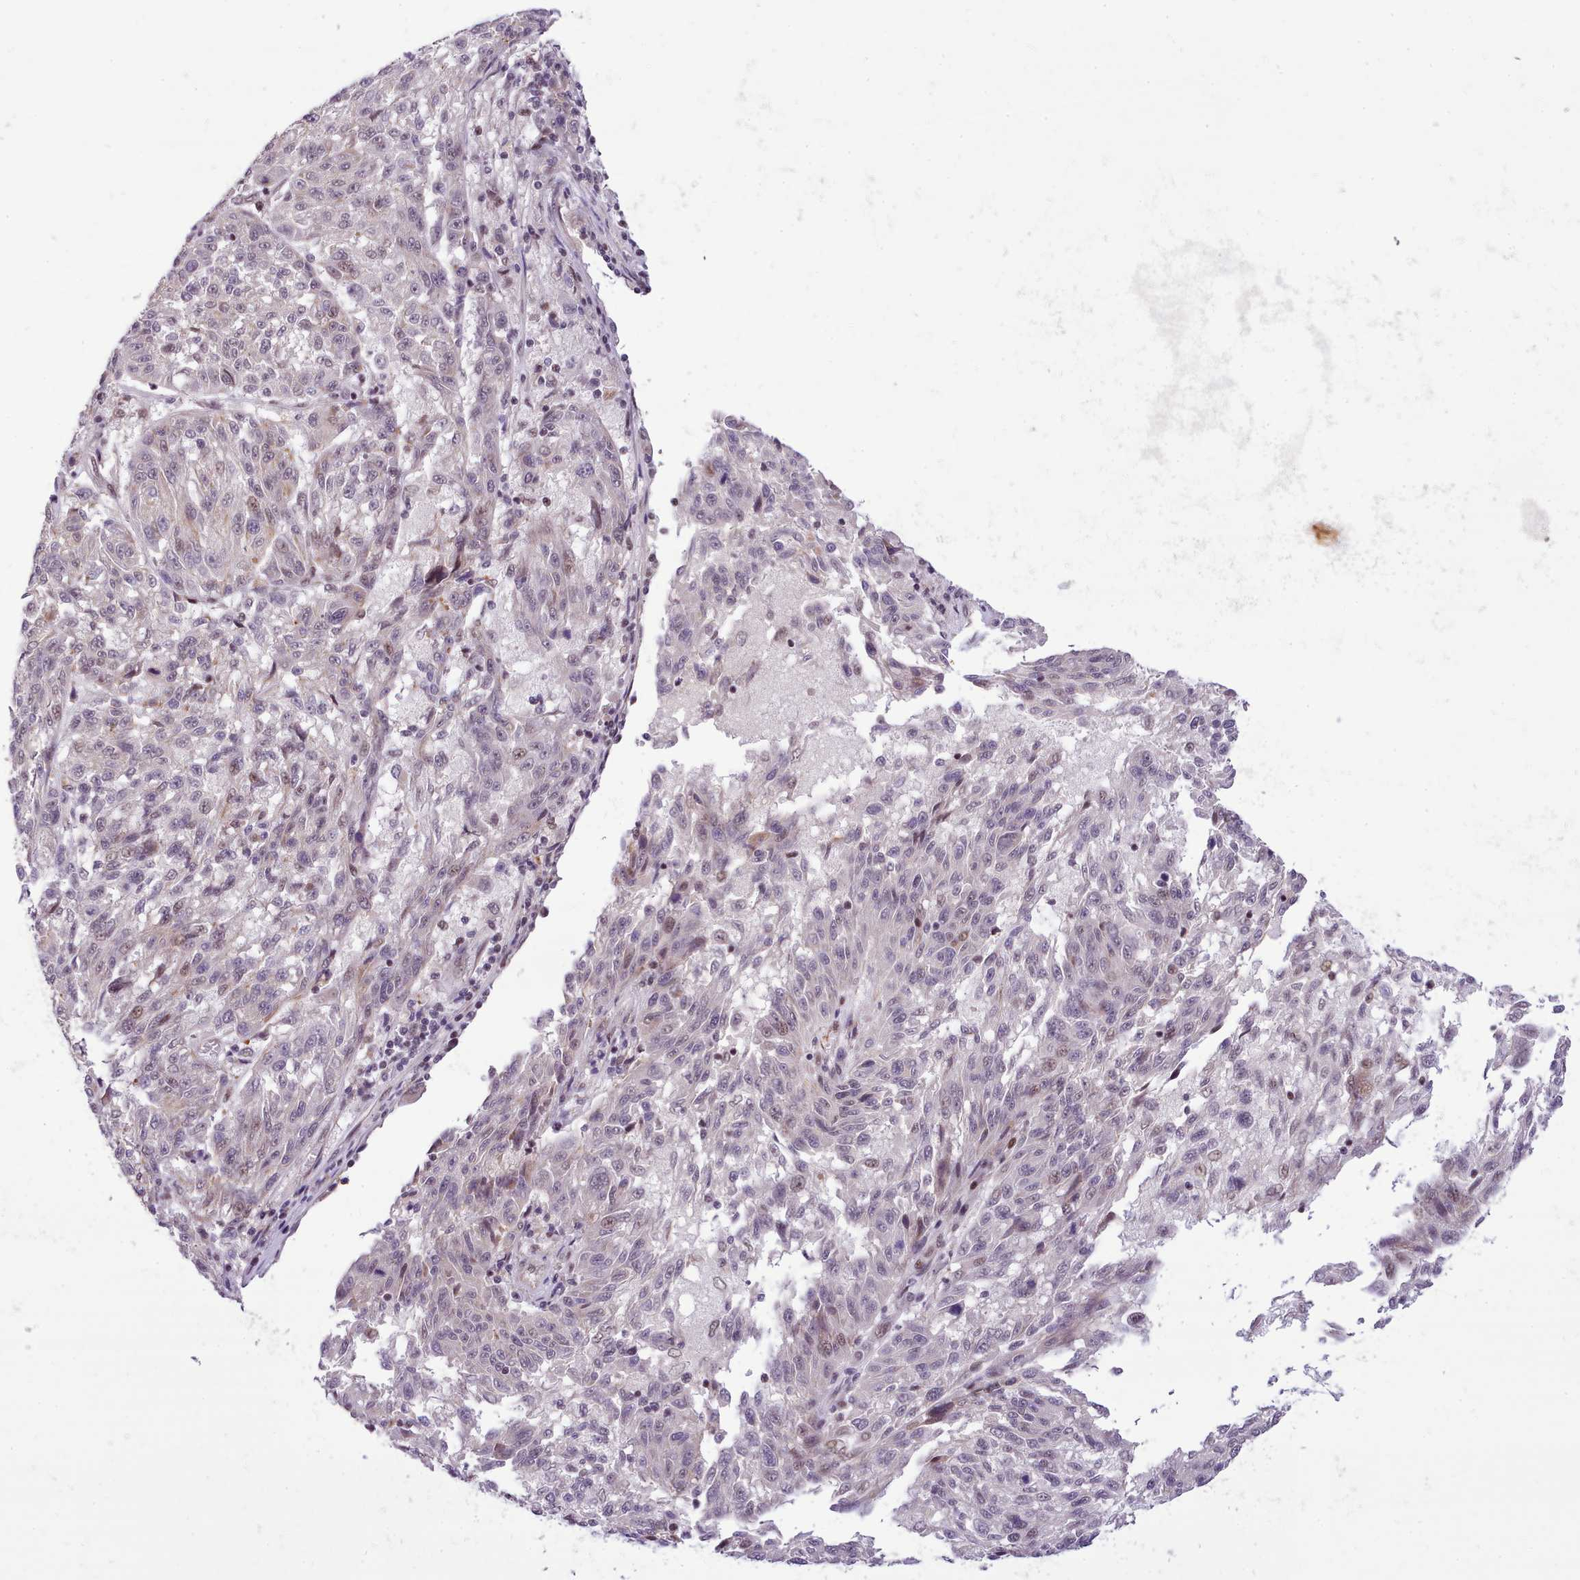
{"staining": {"intensity": "moderate", "quantity": "<25%", "location": "cytoplasmic/membranous,nuclear"}, "tissue": "melanoma", "cell_type": "Tumor cells", "image_type": "cancer", "snomed": [{"axis": "morphology", "description": "Malignant melanoma, NOS"}, {"axis": "topography", "description": "Skin"}], "caption": "The histopathology image demonstrates a brown stain indicating the presence of a protein in the cytoplasmic/membranous and nuclear of tumor cells in melanoma.", "gene": "HOXB7", "patient": {"sex": "male", "age": 53}}